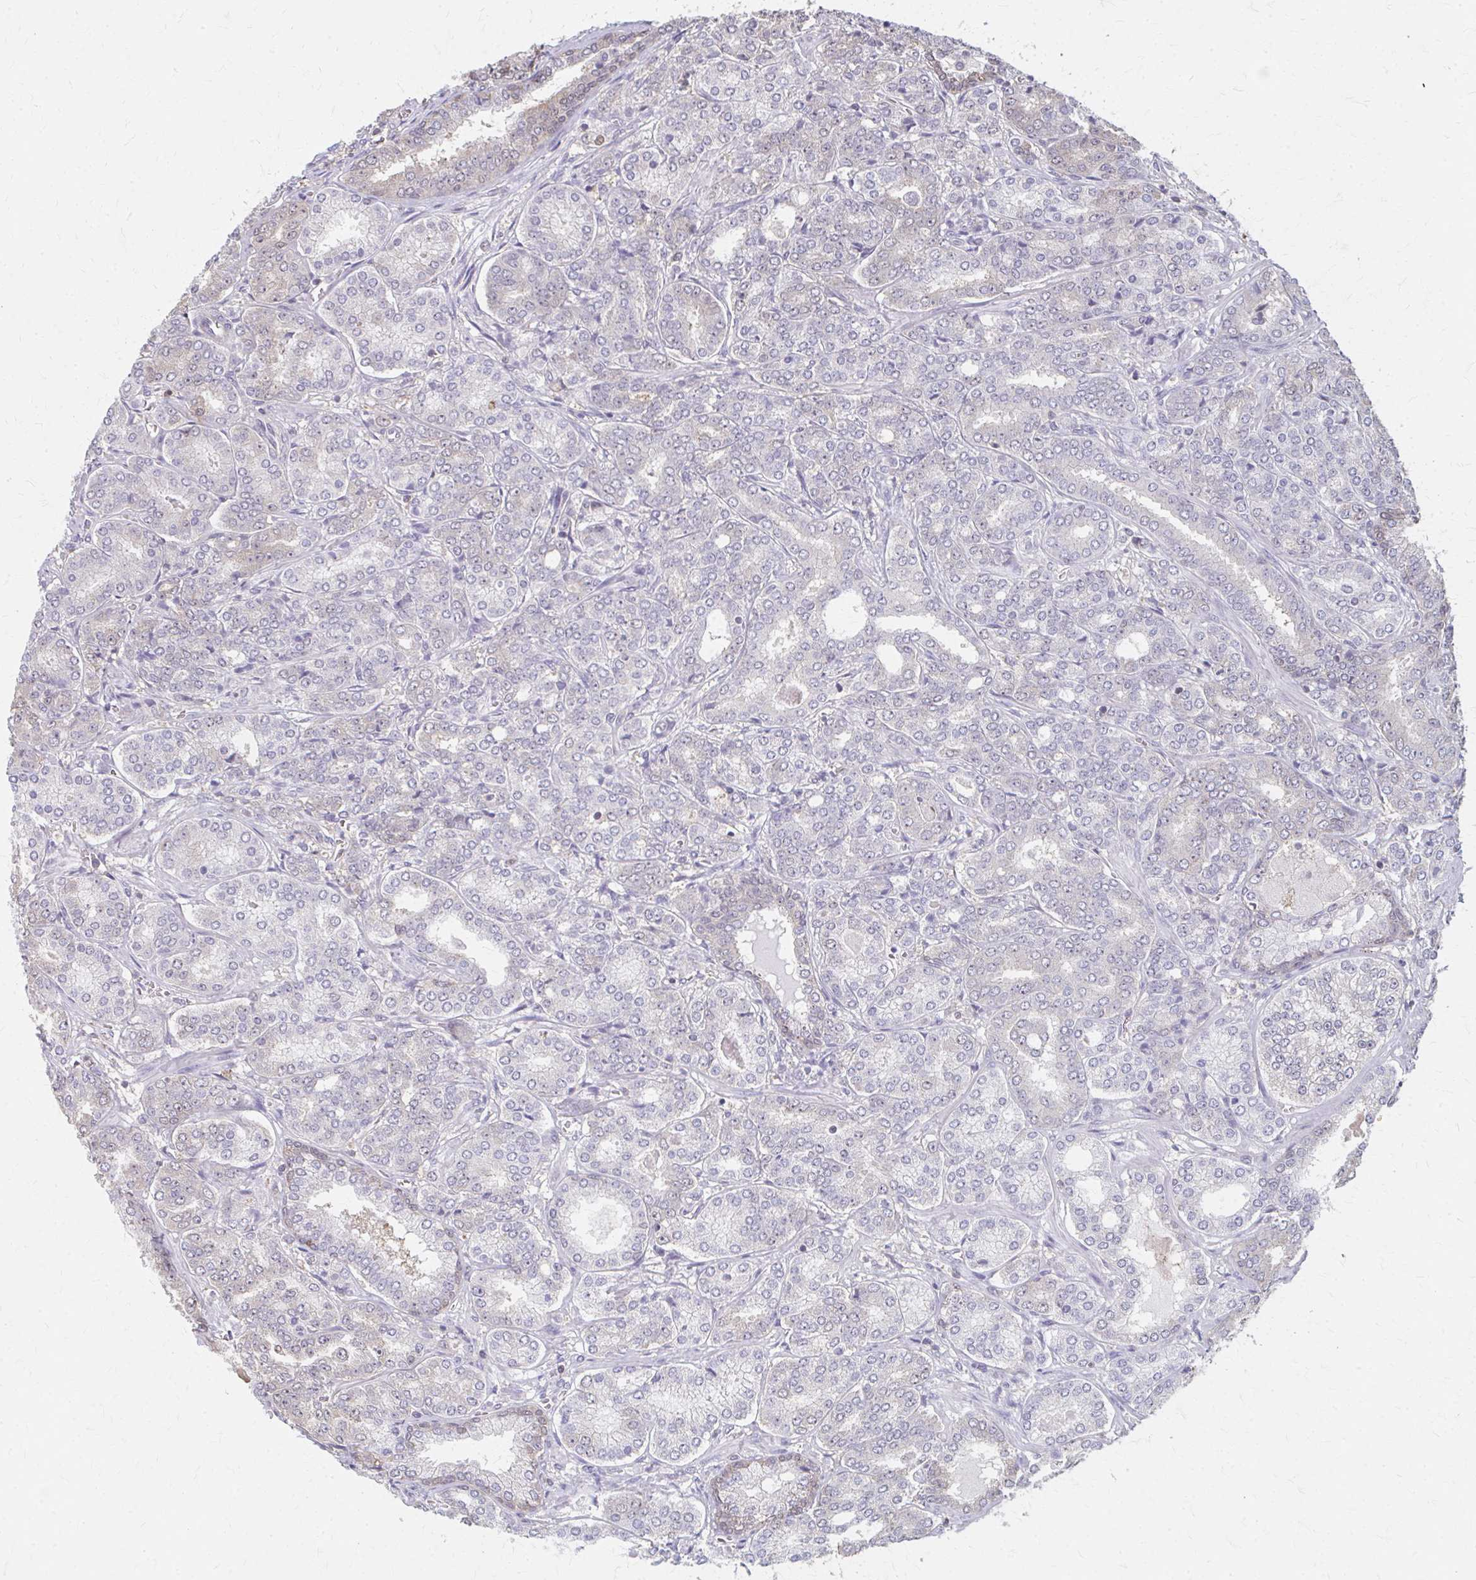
{"staining": {"intensity": "negative", "quantity": "none", "location": "none"}, "tissue": "prostate cancer", "cell_type": "Tumor cells", "image_type": "cancer", "snomed": [{"axis": "morphology", "description": "Adenocarcinoma, High grade"}, {"axis": "topography", "description": "Prostate"}], "caption": "The photomicrograph shows no significant positivity in tumor cells of prostate cancer (high-grade adenocarcinoma).", "gene": "RABGAP1L", "patient": {"sex": "male", "age": 72}}